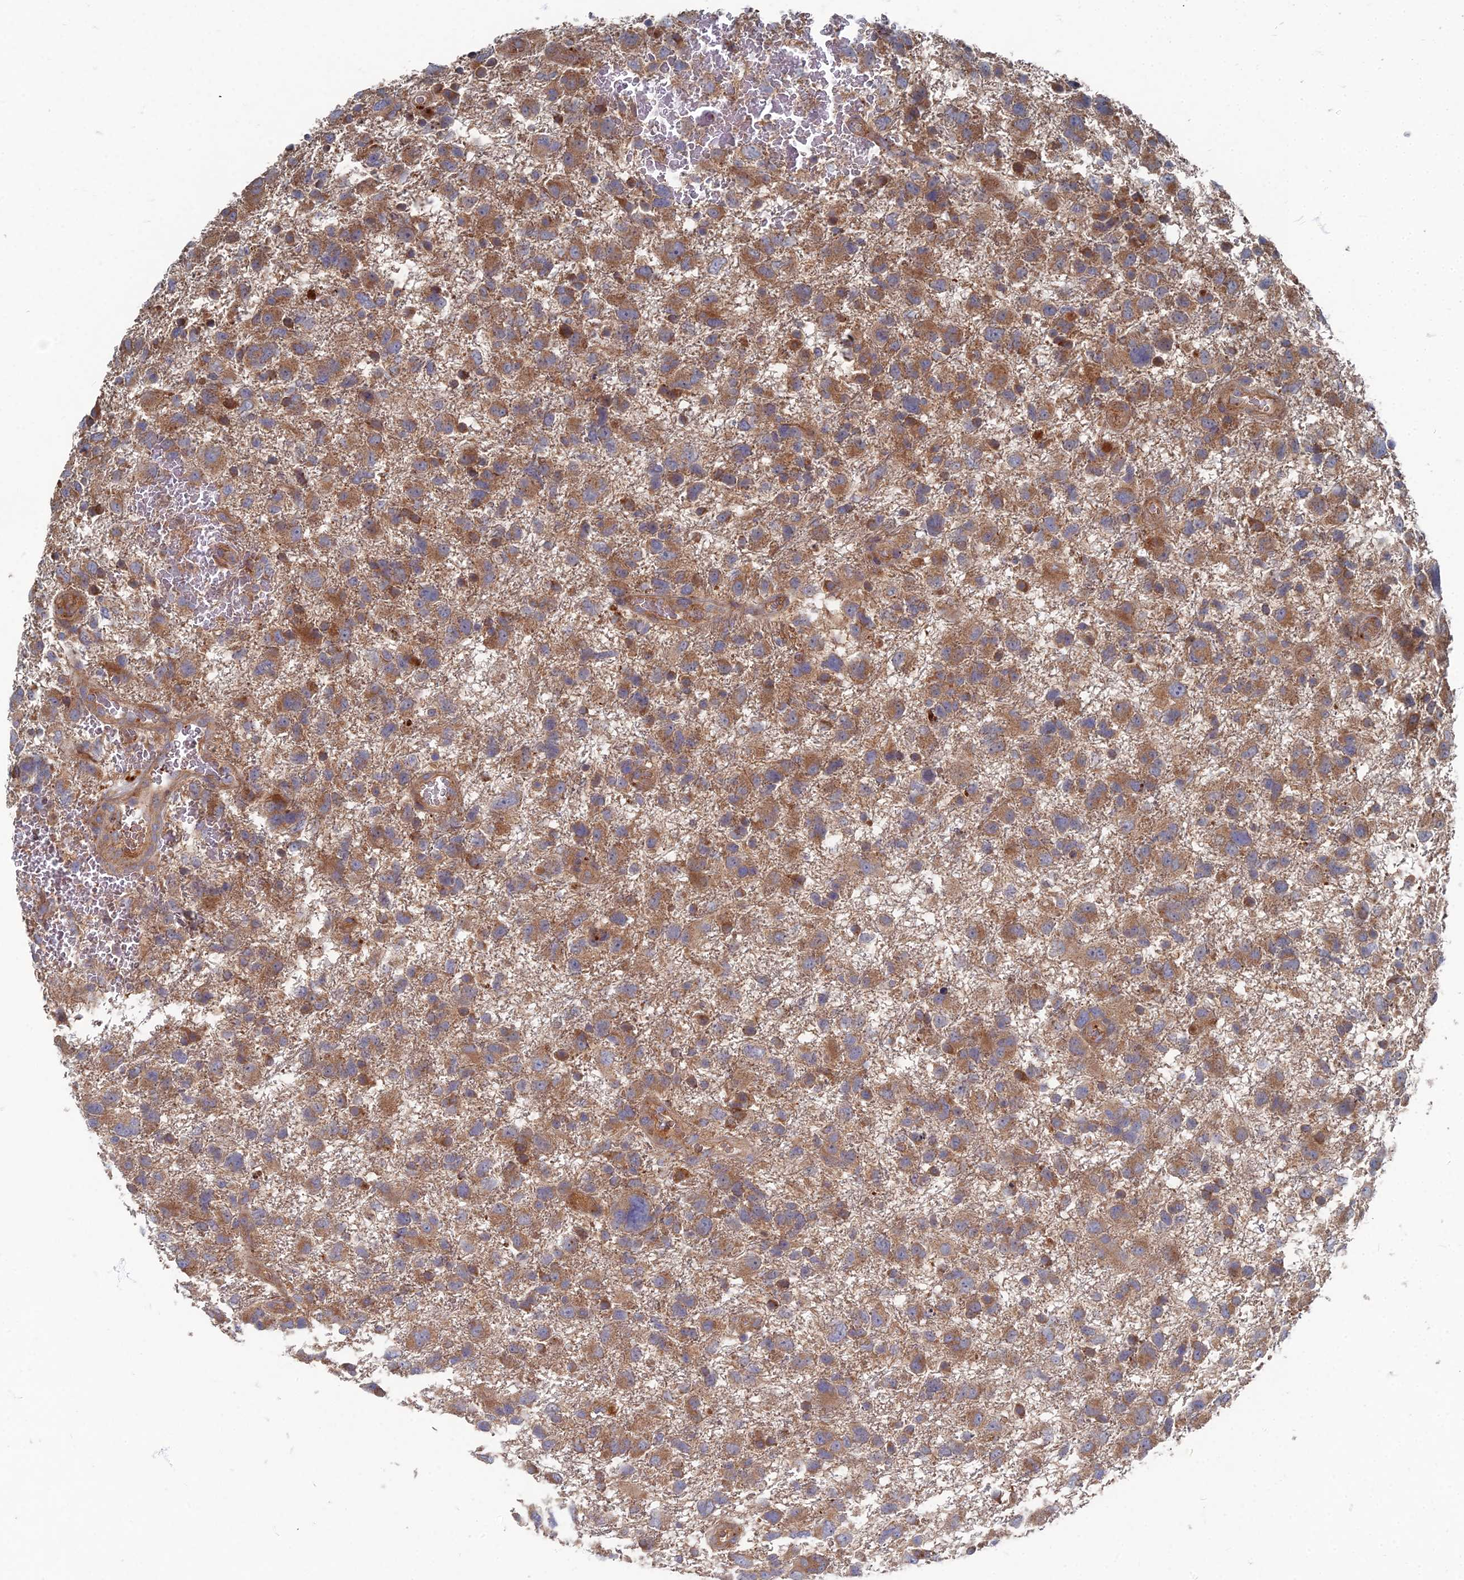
{"staining": {"intensity": "moderate", "quantity": ">75%", "location": "cytoplasmic/membranous"}, "tissue": "glioma", "cell_type": "Tumor cells", "image_type": "cancer", "snomed": [{"axis": "morphology", "description": "Glioma, malignant, High grade"}, {"axis": "topography", "description": "Brain"}], "caption": "Tumor cells exhibit moderate cytoplasmic/membranous staining in approximately >75% of cells in malignant glioma (high-grade). (brown staining indicates protein expression, while blue staining denotes nuclei).", "gene": "PPCDC", "patient": {"sex": "male", "age": 61}}